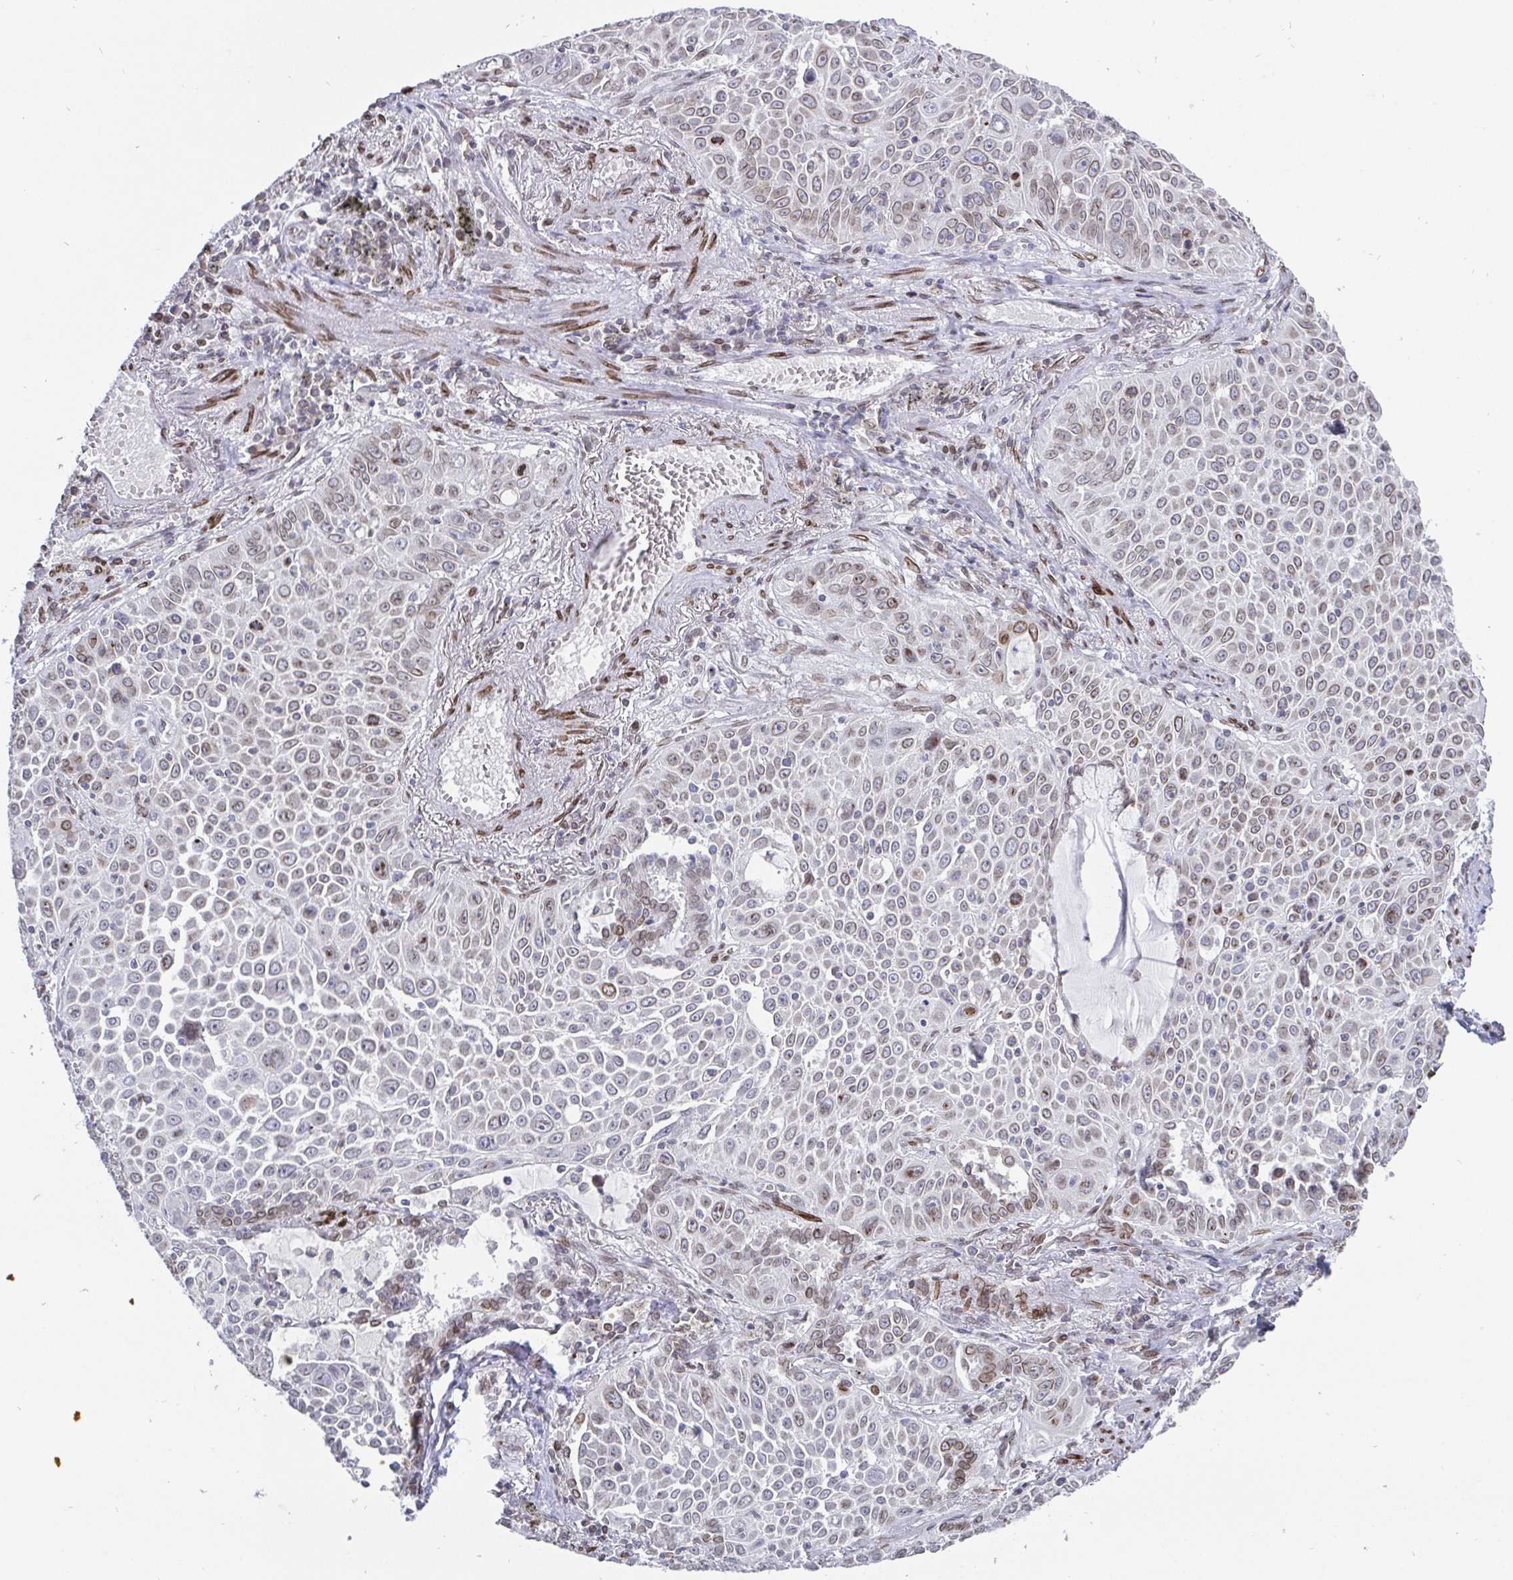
{"staining": {"intensity": "moderate", "quantity": "<25%", "location": "cytoplasmic/membranous,nuclear"}, "tissue": "lung cancer", "cell_type": "Tumor cells", "image_type": "cancer", "snomed": [{"axis": "morphology", "description": "Squamous cell carcinoma, NOS"}, {"axis": "morphology", "description": "Squamous cell carcinoma, metastatic, NOS"}, {"axis": "topography", "description": "Lymph node"}, {"axis": "topography", "description": "Lung"}], "caption": "A photomicrograph of human metastatic squamous cell carcinoma (lung) stained for a protein demonstrates moderate cytoplasmic/membranous and nuclear brown staining in tumor cells.", "gene": "EMD", "patient": {"sex": "female", "age": 62}}